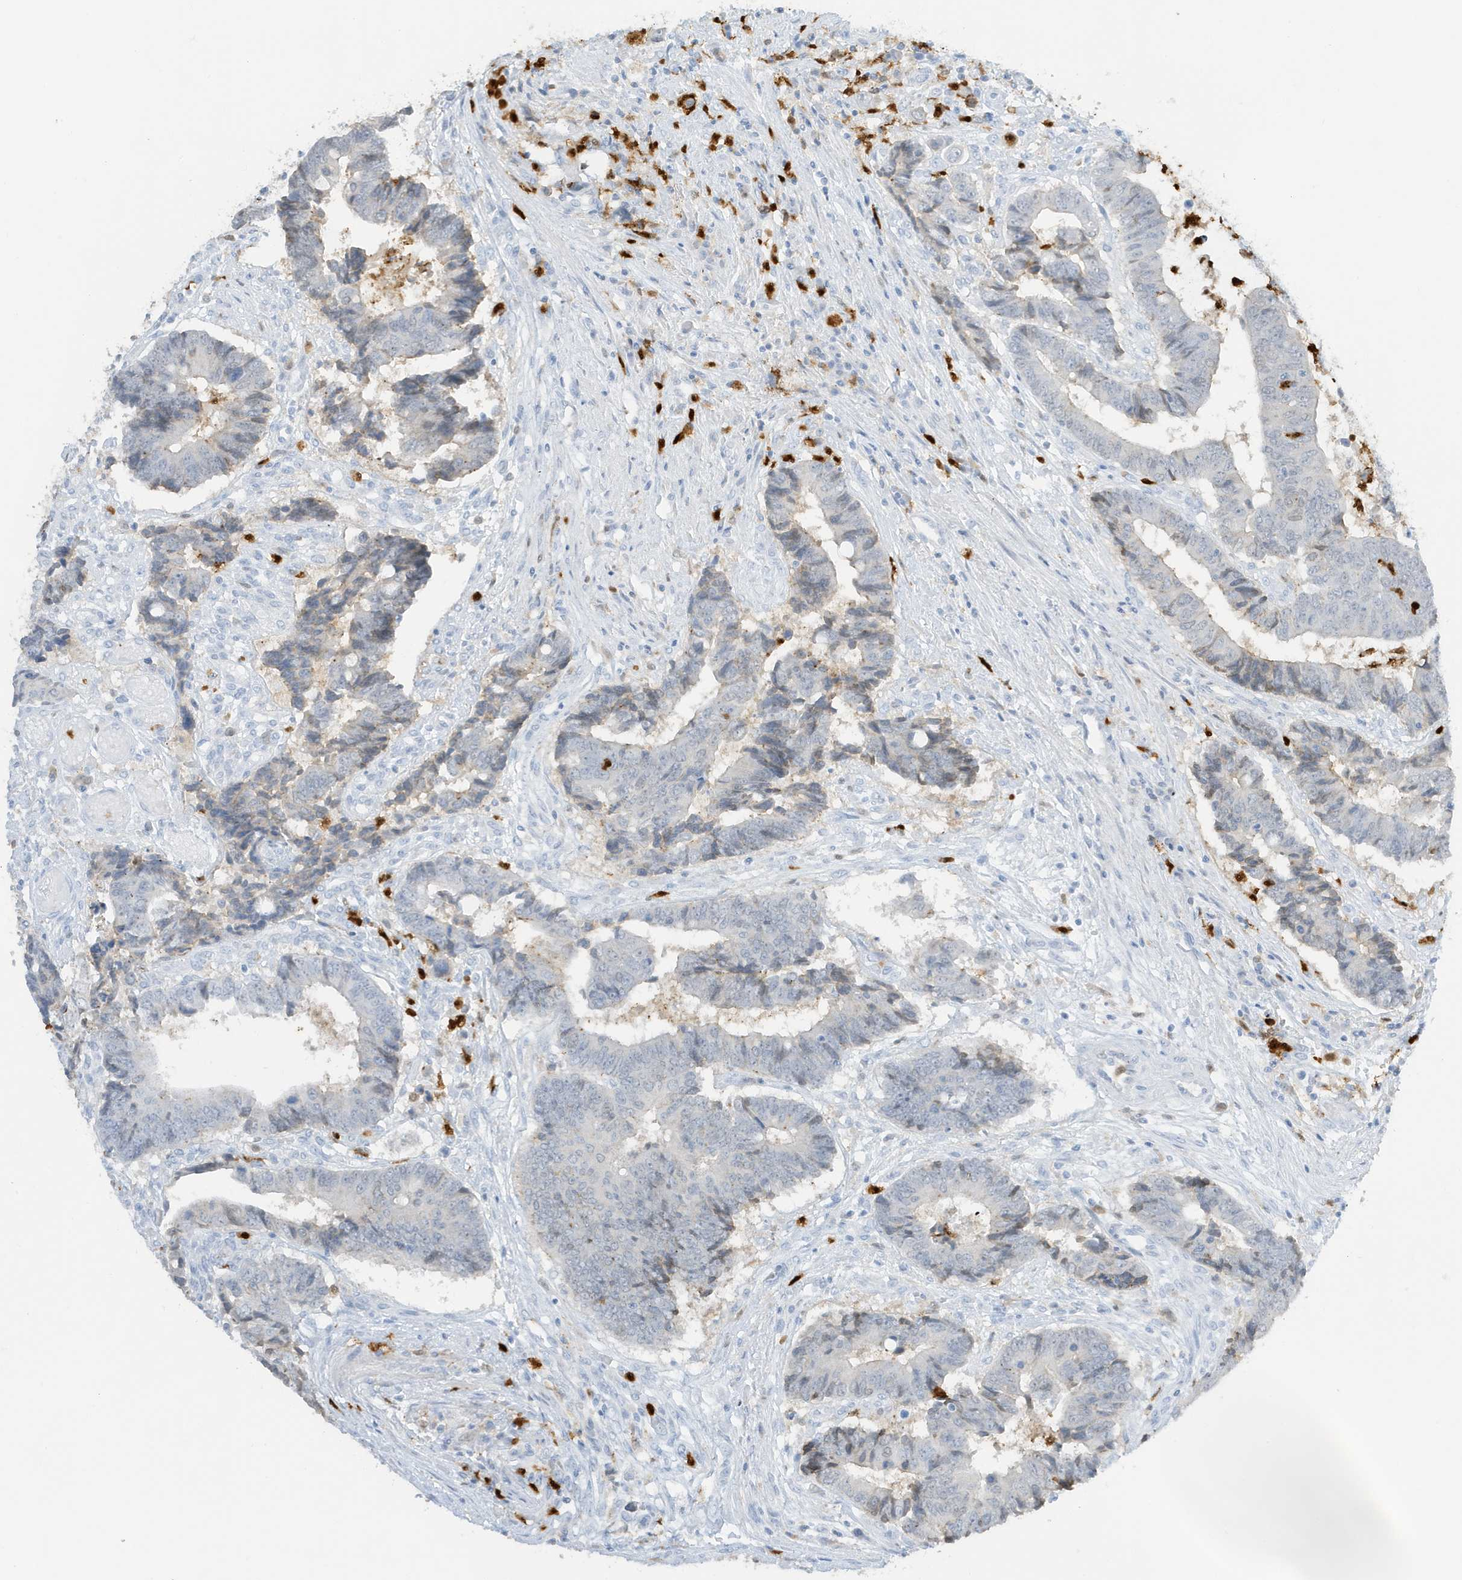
{"staining": {"intensity": "negative", "quantity": "none", "location": "none"}, "tissue": "colorectal cancer", "cell_type": "Tumor cells", "image_type": "cancer", "snomed": [{"axis": "morphology", "description": "Adenocarcinoma, NOS"}, {"axis": "topography", "description": "Rectum"}], "caption": "There is no significant expression in tumor cells of colorectal cancer (adenocarcinoma).", "gene": "GCA", "patient": {"sex": "male", "age": 84}}